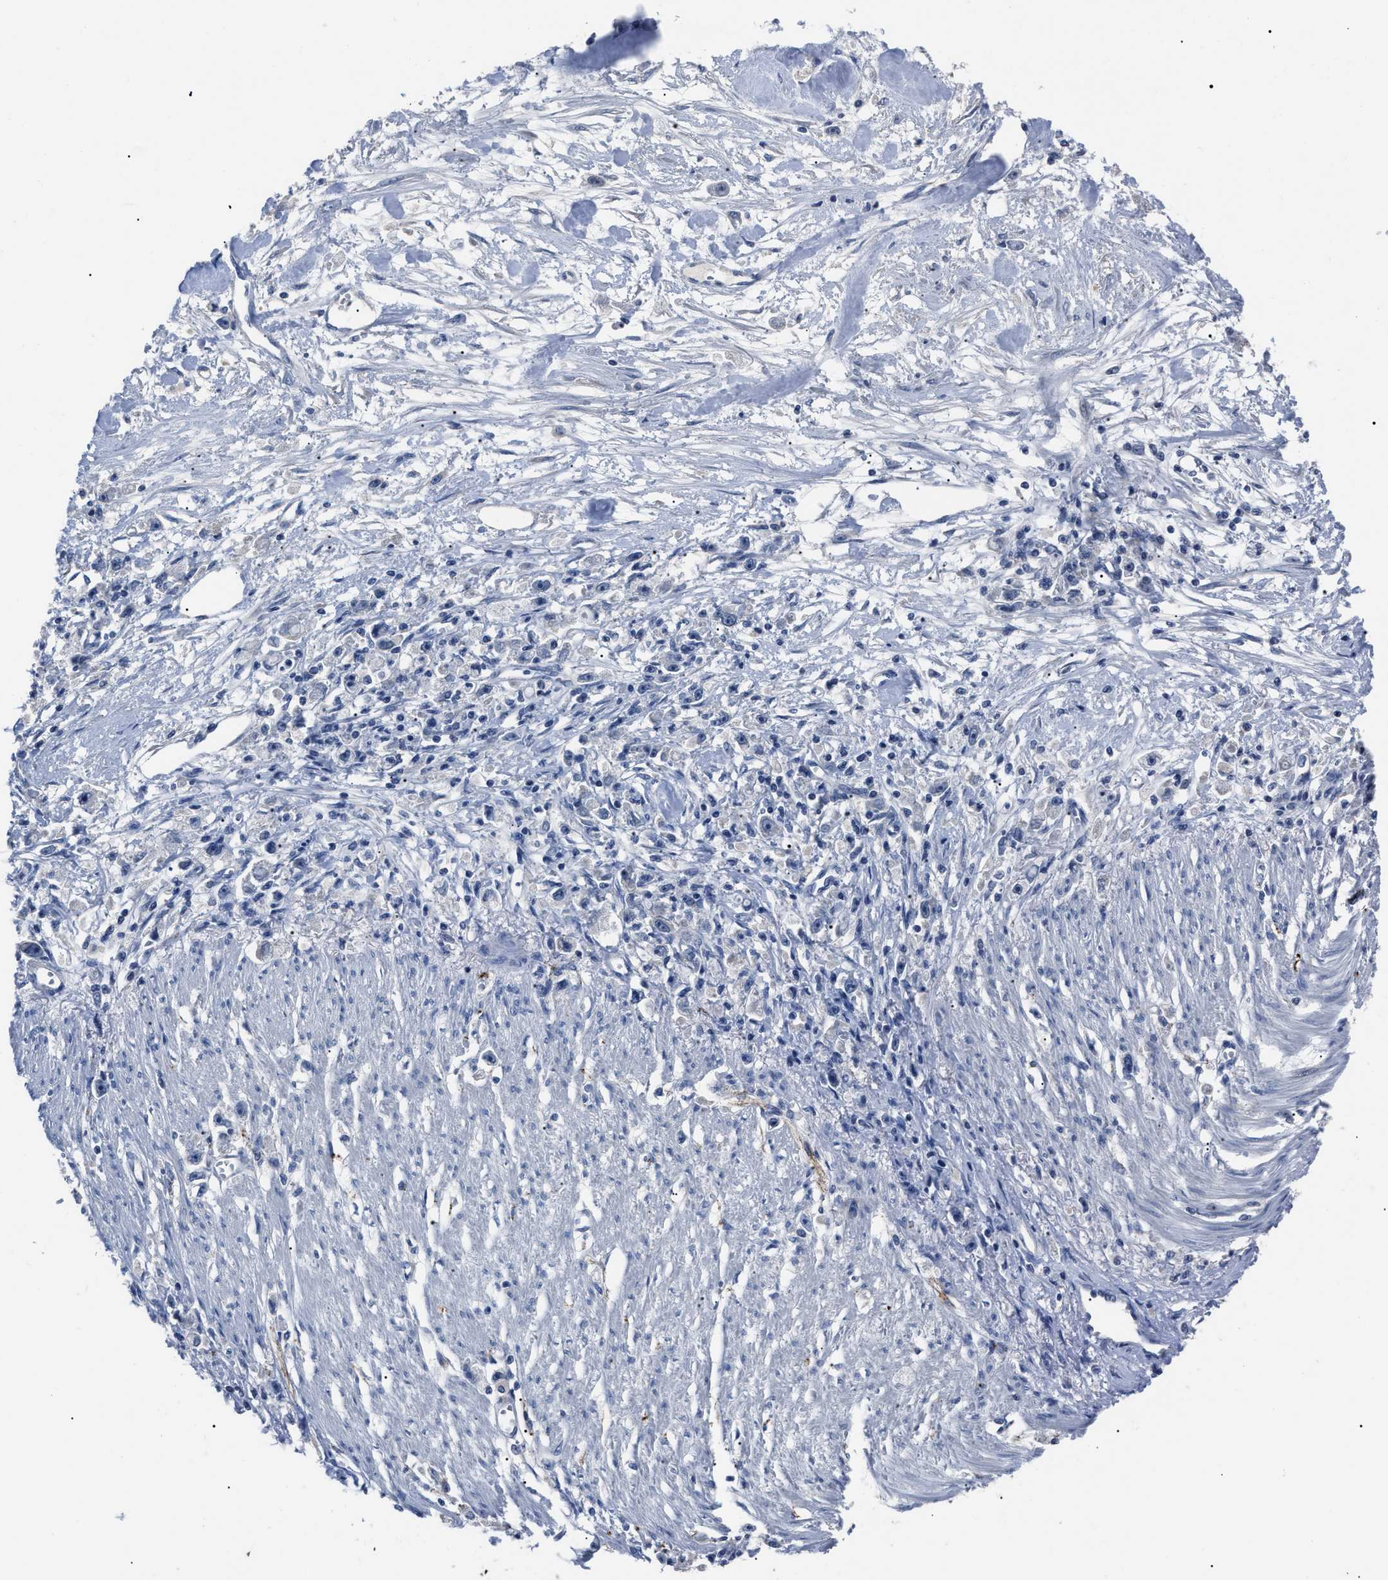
{"staining": {"intensity": "negative", "quantity": "none", "location": "none"}, "tissue": "stomach cancer", "cell_type": "Tumor cells", "image_type": "cancer", "snomed": [{"axis": "morphology", "description": "Adenocarcinoma, NOS"}, {"axis": "topography", "description": "Stomach"}], "caption": "Tumor cells show no significant protein staining in adenocarcinoma (stomach). The staining is performed using DAB (3,3'-diaminobenzidine) brown chromogen with nuclei counter-stained in using hematoxylin.", "gene": "LRWD1", "patient": {"sex": "female", "age": 59}}